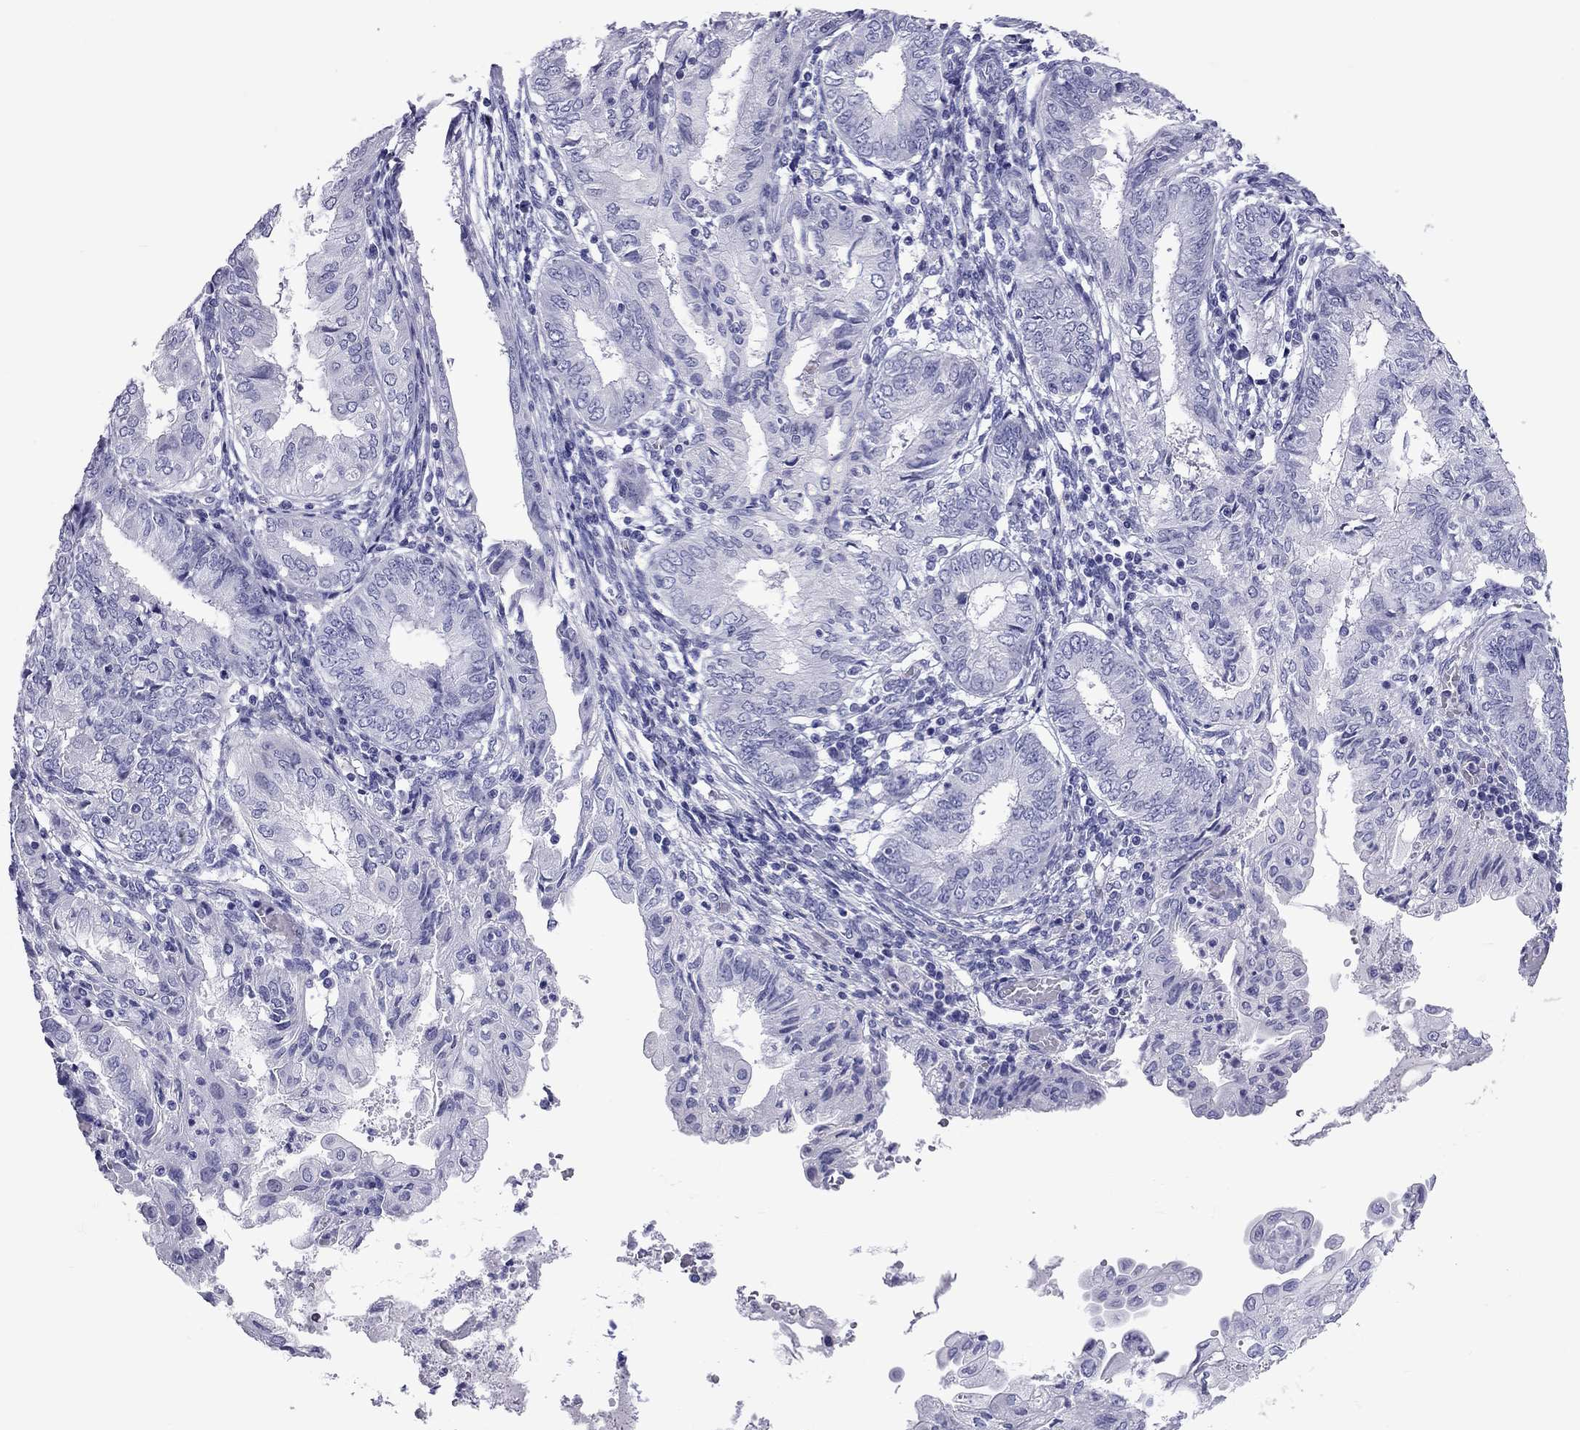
{"staining": {"intensity": "negative", "quantity": "none", "location": "none"}, "tissue": "endometrial cancer", "cell_type": "Tumor cells", "image_type": "cancer", "snomed": [{"axis": "morphology", "description": "Adenocarcinoma, NOS"}, {"axis": "topography", "description": "Endometrium"}], "caption": "A histopathology image of endometrial cancer (adenocarcinoma) stained for a protein demonstrates no brown staining in tumor cells.", "gene": "FSCN3", "patient": {"sex": "female", "age": 68}}